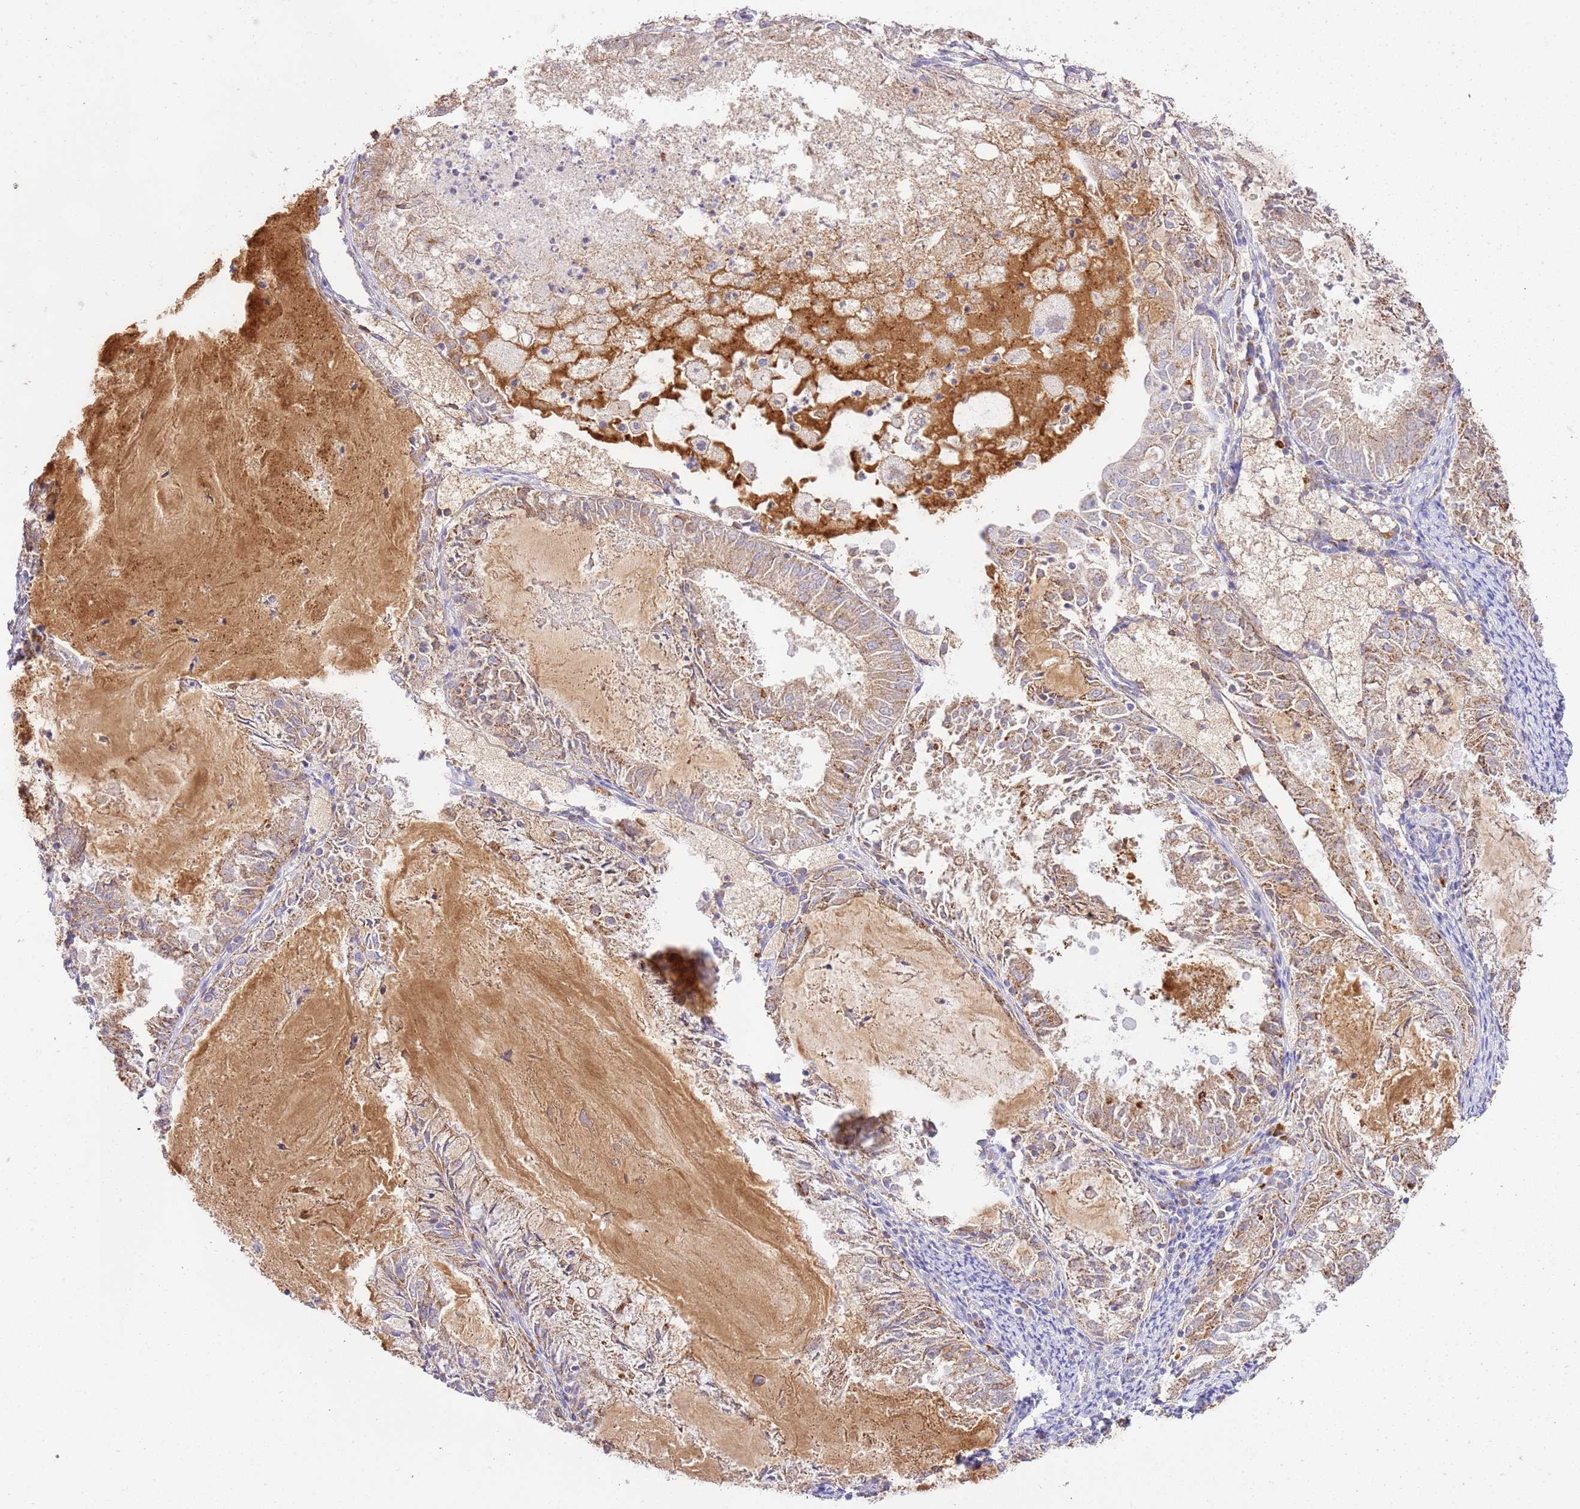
{"staining": {"intensity": "moderate", "quantity": ">75%", "location": "cytoplasmic/membranous"}, "tissue": "endometrial cancer", "cell_type": "Tumor cells", "image_type": "cancer", "snomed": [{"axis": "morphology", "description": "Adenocarcinoma, NOS"}, {"axis": "topography", "description": "Endometrium"}], "caption": "Endometrial cancer (adenocarcinoma) stained for a protein exhibits moderate cytoplasmic/membranous positivity in tumor cells.", "gene": "ZBTB39", "patient": {"sex": "female", "age": 57}}